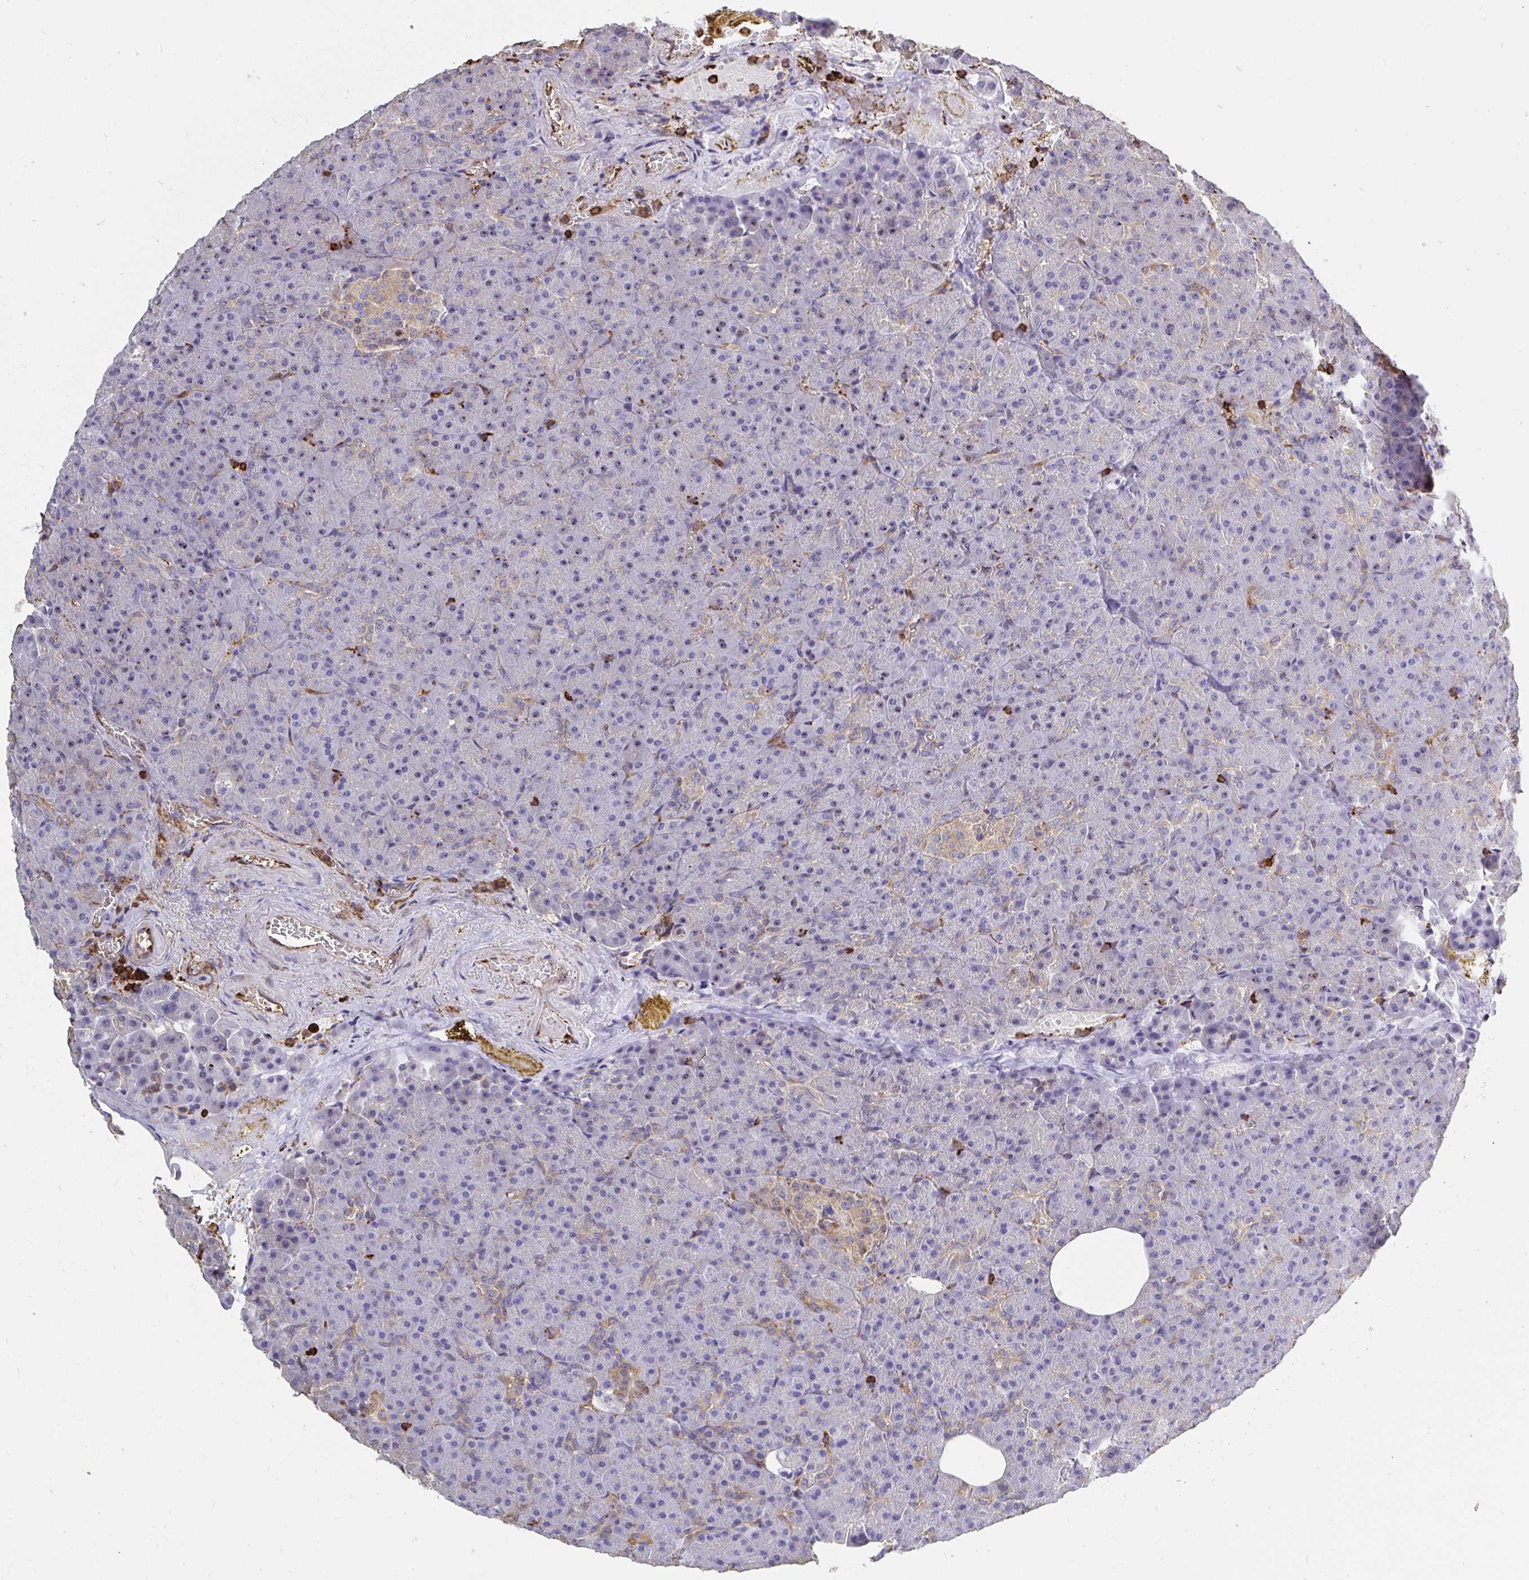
{"staining": {"intensity": "weak", "quantity": "<25%", "location": "cytoplasmic/membranous"}, "tissue": "pancreas", "cell_type": "Exocrine glandular cells", "image_type": "normal", "snomed": [{"axis": "morphology", "description": "Normal tissue, NOS"}, {"axis": "topography", "description": "Pancreas"}], "caption": "IHC micrograph of unremarkable pancreas: pancreas stained with DAB reveals no significant protein positivity in exocrine glandular cells. (Brightfield microscopy of DAB IHC at high magnification).", "gene": "CFL1", "patient": {"sex": "female", "age": 74}}